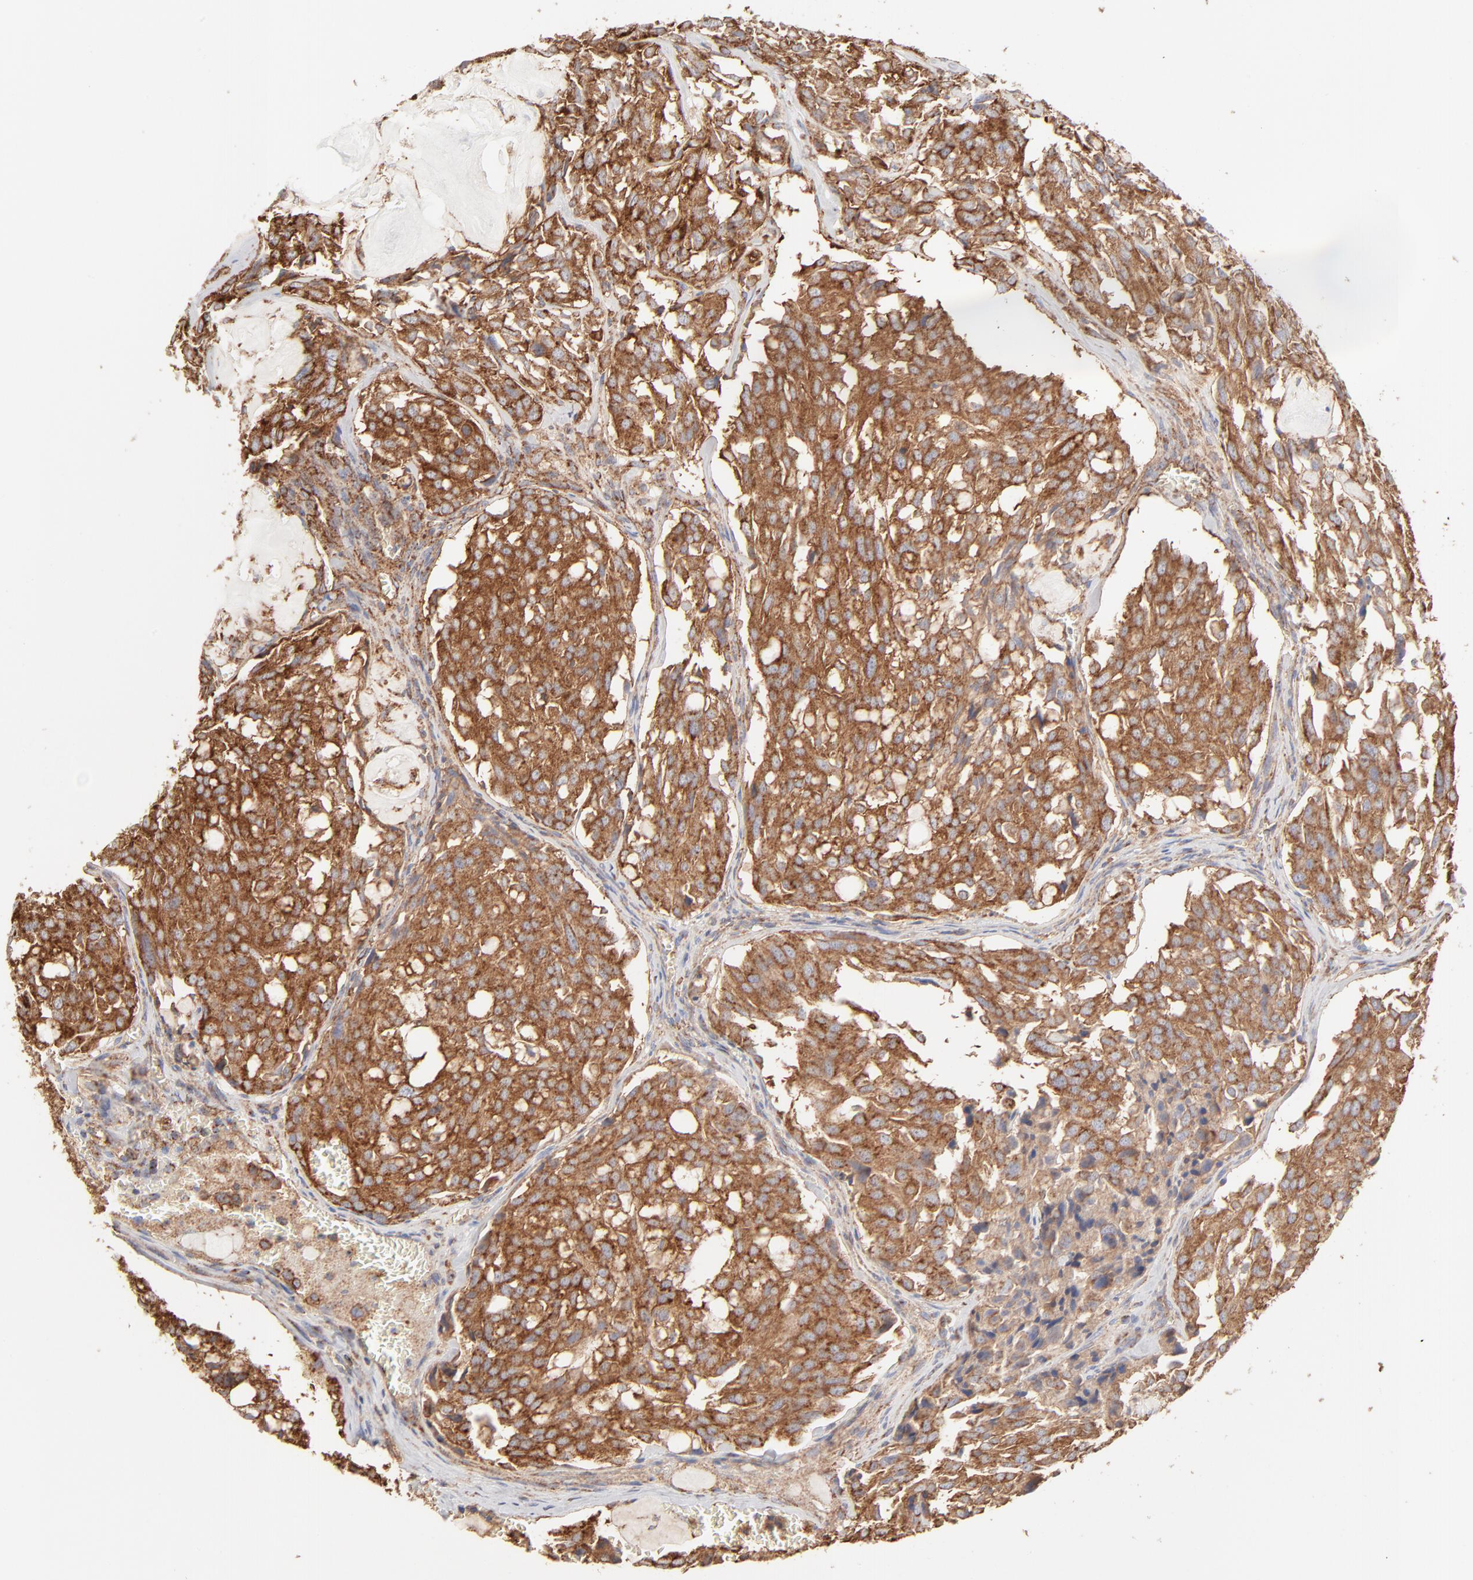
{"staining": {"intensity": "strong", "quantity": ">75%", "location": "cytoplasmic/membranous"}, "tissue": "thyroid cancer", "cell_type": "Tumor cells", "image_type": "cancer", "snomed": [{"axis": "morphology", "description": "Carcinoma, NOS"}, {"axis": "morphology", "description": "Carcinoid, malignant, NOS"}, {"axis": "topography", "description": "Thyroid gland"}], "caption": "Immunohistochemical staining of human carcinoma (thyroid) reveals high levels of strong cytoplasmic/membranous positivity in approximately >75% of tumor cells.", "gene": "CLTB", "patient": {"sex": "male", "age": 33}}